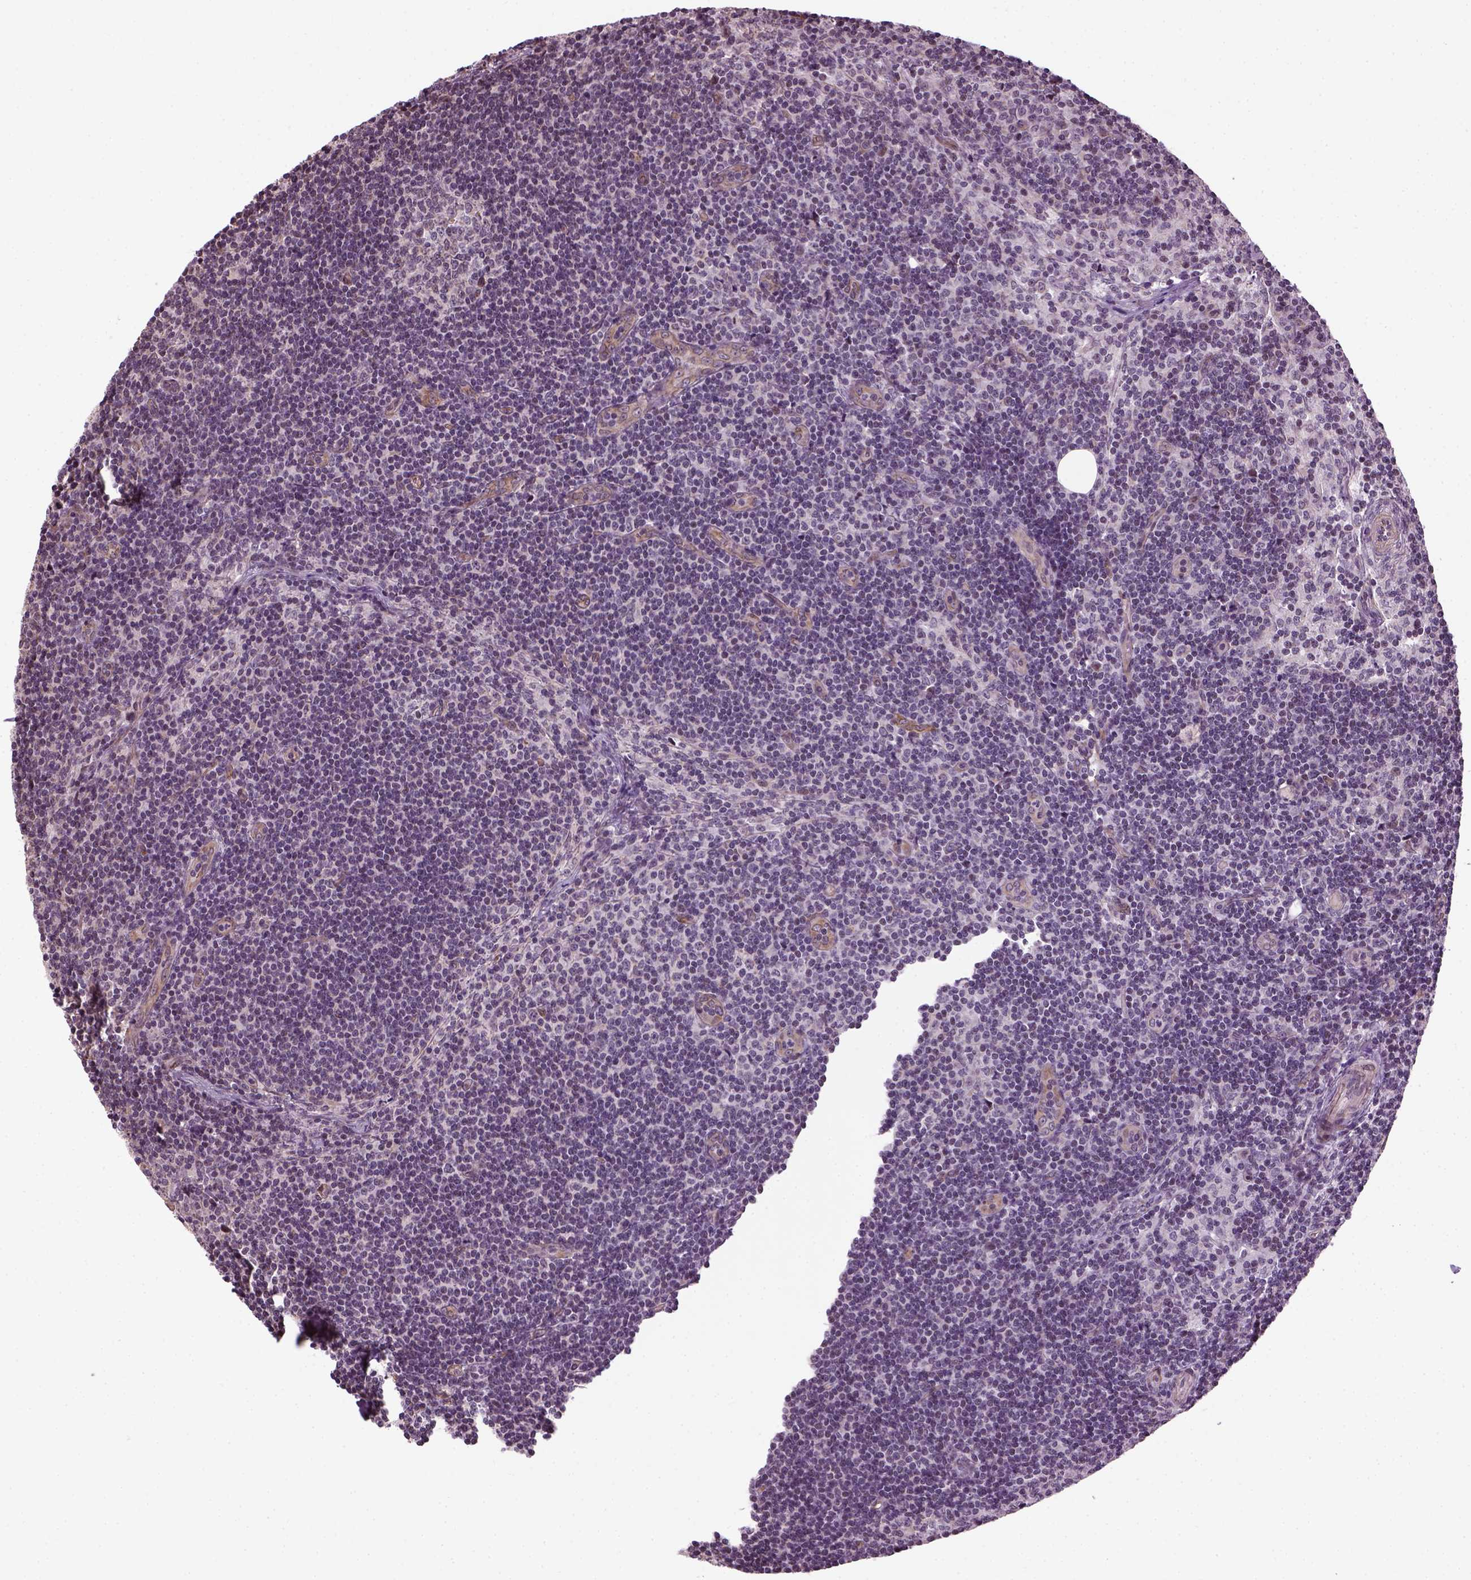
{"staining": {"intensity": "negative", "quantity": "none", "location": "none"}, "tissue": "lymph node", "cell_type": "Germinal center cells", "image_type": "normal", "snomed": [{"axis": "morphology", "description": "Normal tissue, NOS"}, {"axis": "topography", "description": "Lymph node"}], "caption": "DAB immunohistochemical staining of unremarkable lymph node reveals no significant expression in germinal center cells. Brightfield microscopy of immunohistochemistry (IHC) stained with DAB (brown) and hematoxylin (blue), captured at high magnification.", "gene": "XK", "patient": {"sex": "female", "age": 41}}